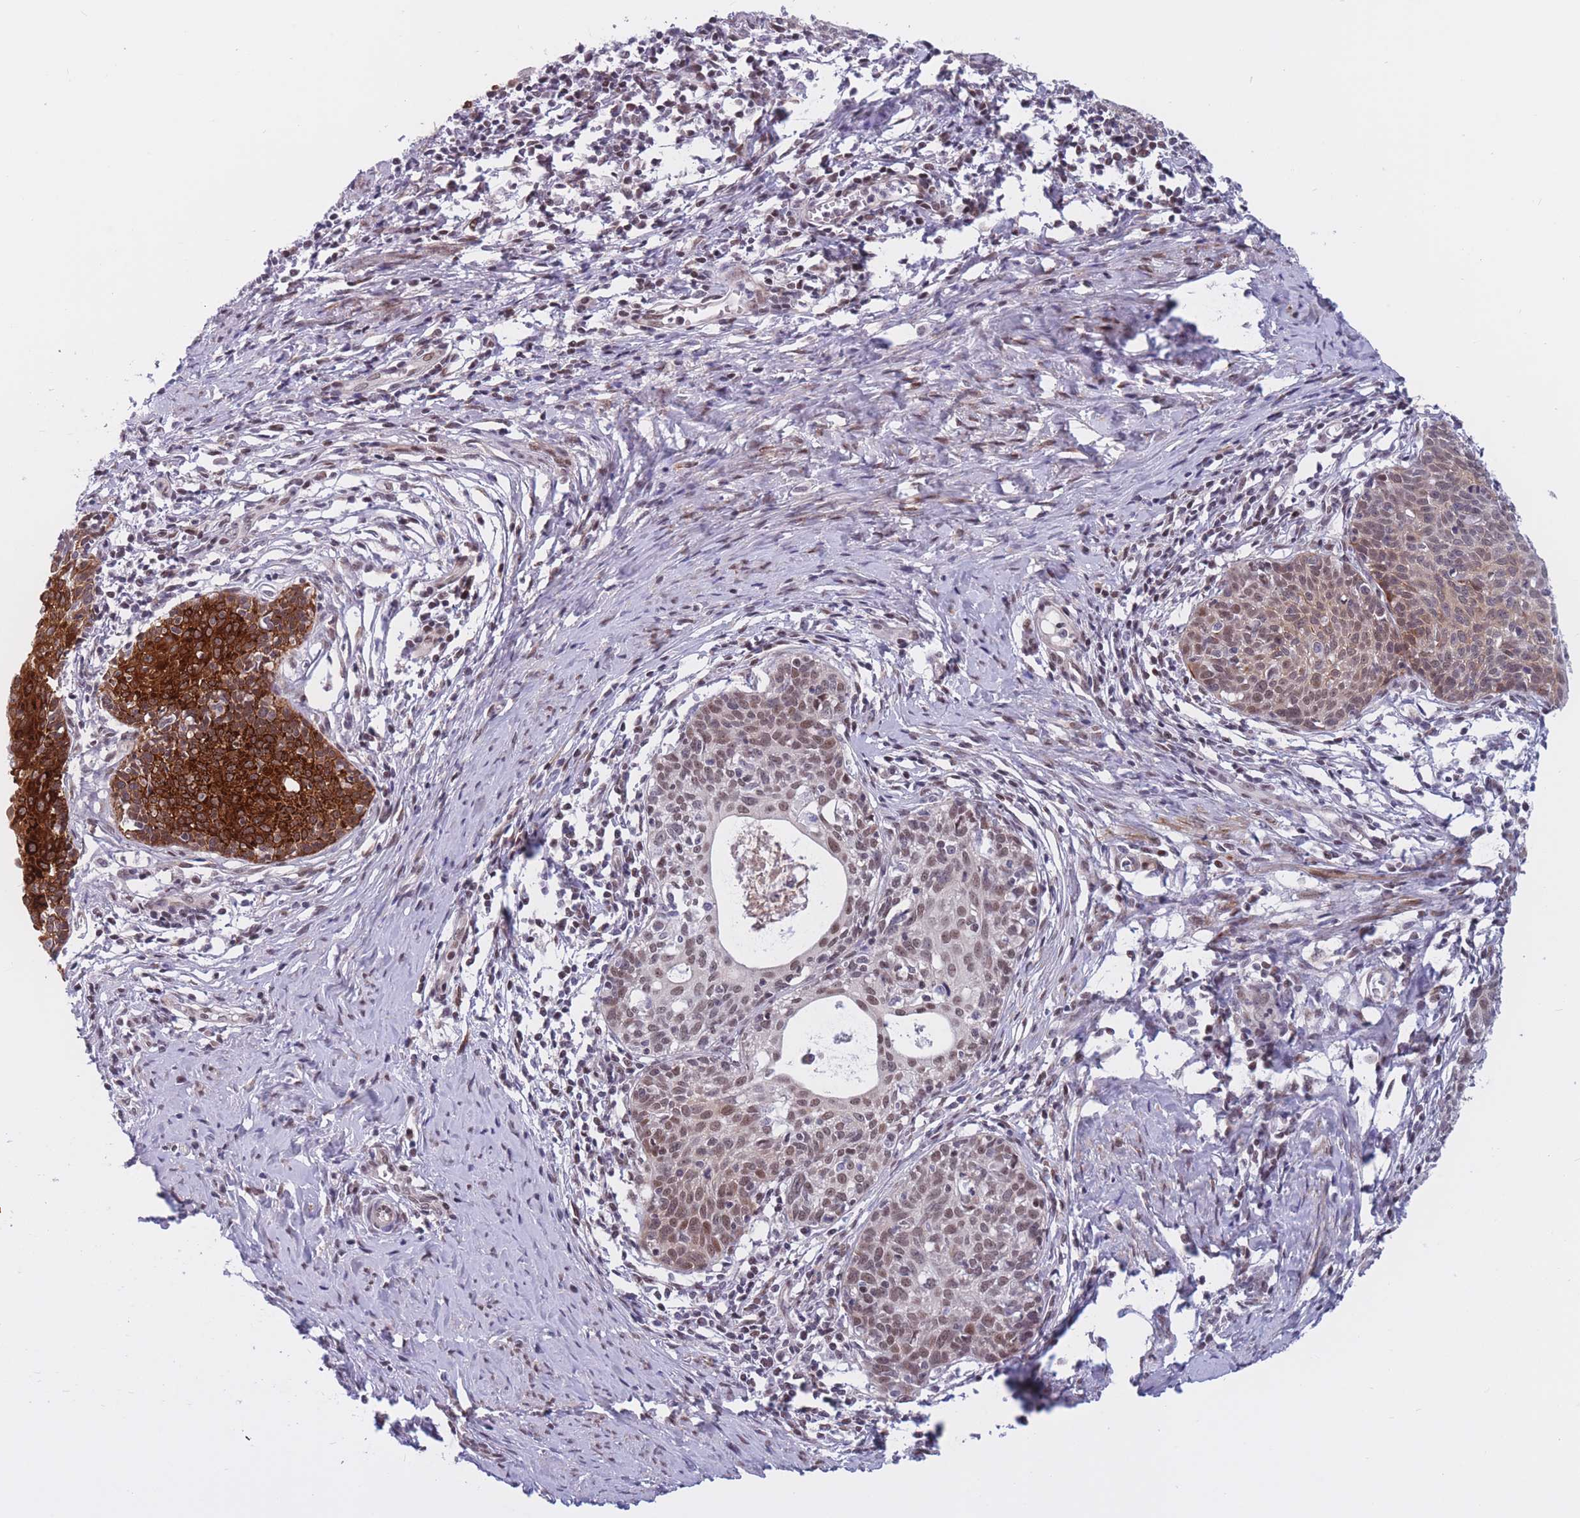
{"staining": {"intensity": "strong", "quantity": "25%-75%", "location": "cytoplasmic/membranous,nuclear"}, "tissue": "cervical cancer", "cell_type": "Tumor cells", "image_type": "cancer", "snomed": [{"axis": "morphology", "description": "Squamous cell carcinoma, NOS"}, {"axis": "topography", "description": "Cervix"}], "caption": "Immunohistochemical staining of cervical cancer shows high levels of strong cytoplasmic/membranous and nuclear positivity in approximately 25%-75% of tumor cells. Nuclei are stained in blue.", "gene": "BCL9L", "patient": {"sex": "female", "age": 52}}